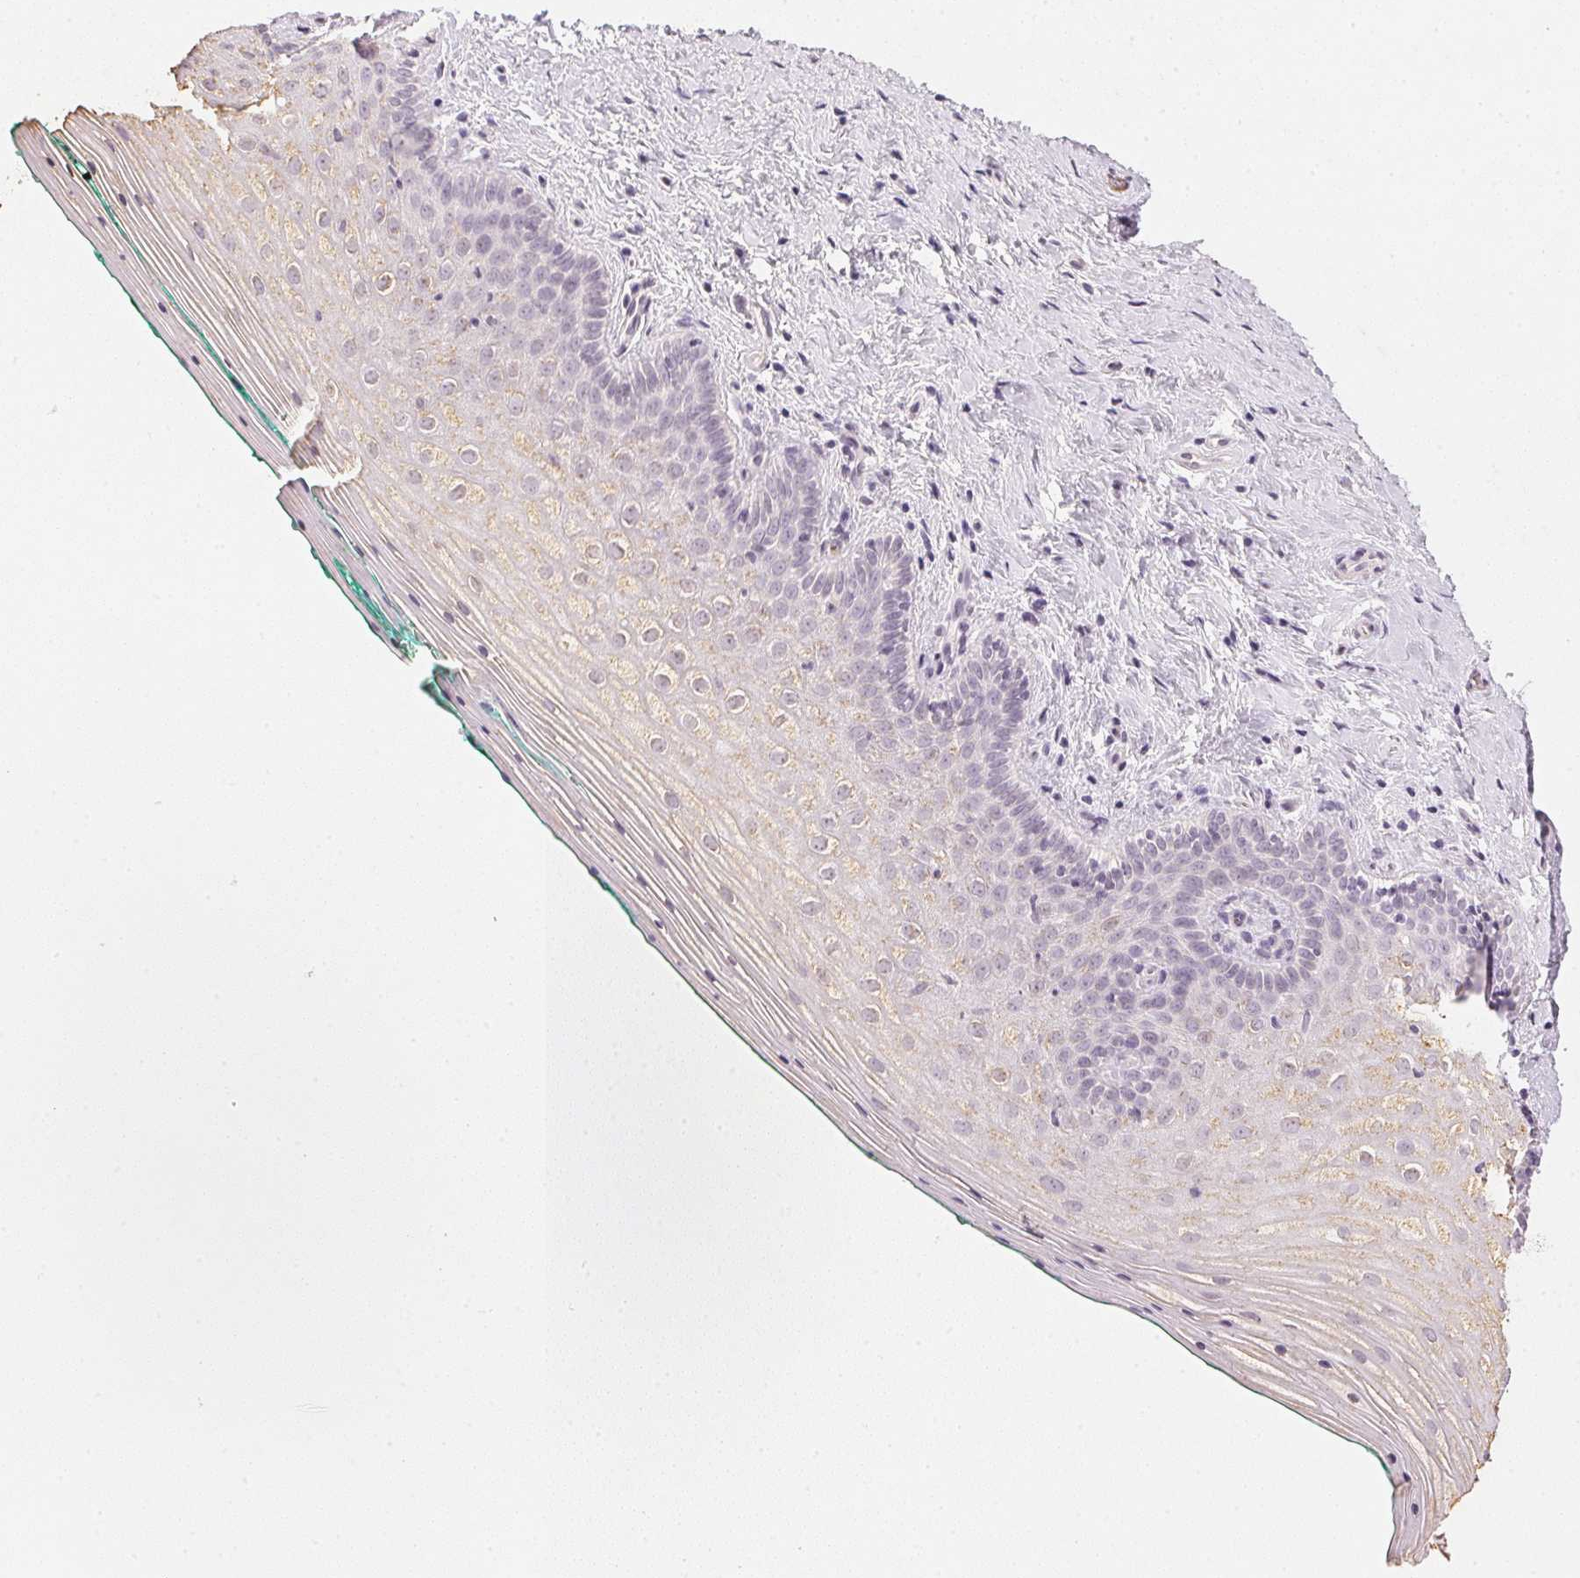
{"staining": {"intensity": "weak", "quantity": "<25%", "location": "cytoplasmic/membranous"}, "tissue": "vagina", "cell_type": "Squamous epithelial cells", "image_type": "normal", "snomed": [{"axis": "morphology", "description": "Normal tissue, NOS"}, {"axis": "topography", "description": "Vagina"}], "caption": "IHC photomicrograph of benign human vagina stained for a protein (brown), which reveals no expression in squamous epithelial cells. (Brightfield microscopy of DAB (3,3'-diaminobenzidine) immunohistochemistry (IHC) at high magnification).", "gene": "SMTN", "patient": {"sex": "female", "age": 45}}